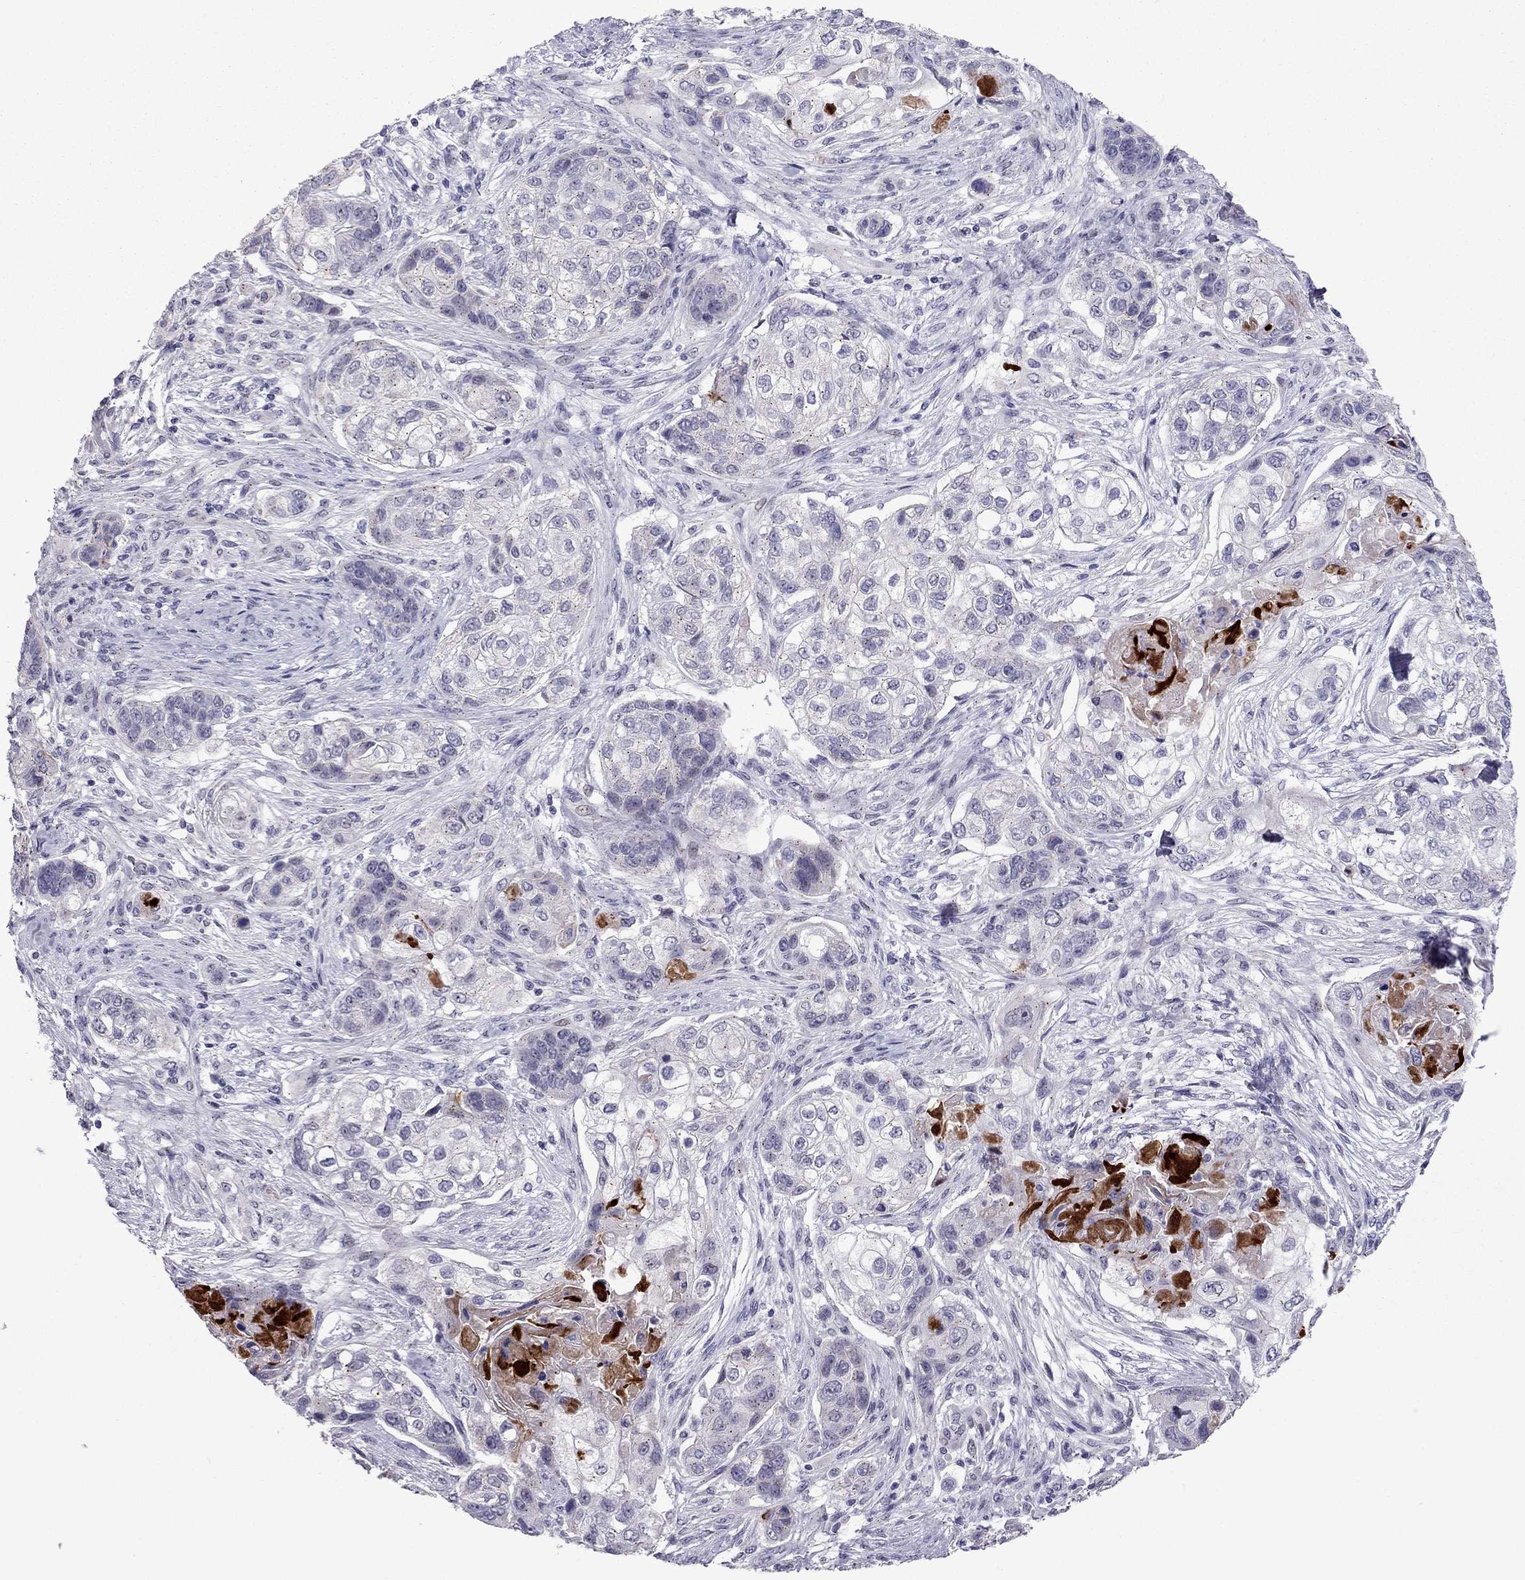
{"staining": {"intensity": "negative", "quantity": "none", "location": "none"}, "tissue": "lung cancer", "cell_type": "Tumor cells", "image_type": "cancer", "snomed": [{"axis": "morphology", "description": "Squamous cell carcinoma, NOS"}, {"axis": "topography", "description": "Lung"}], "caption": "IHC of human squamous cell carcinoma (lung) displays no positivity in tumor cells. (Immunohistochemistry (ihc), brightfield microscopy, high magnification).", "gene": "MYBPH", "patient": {"sex": "male", "age": 69}}